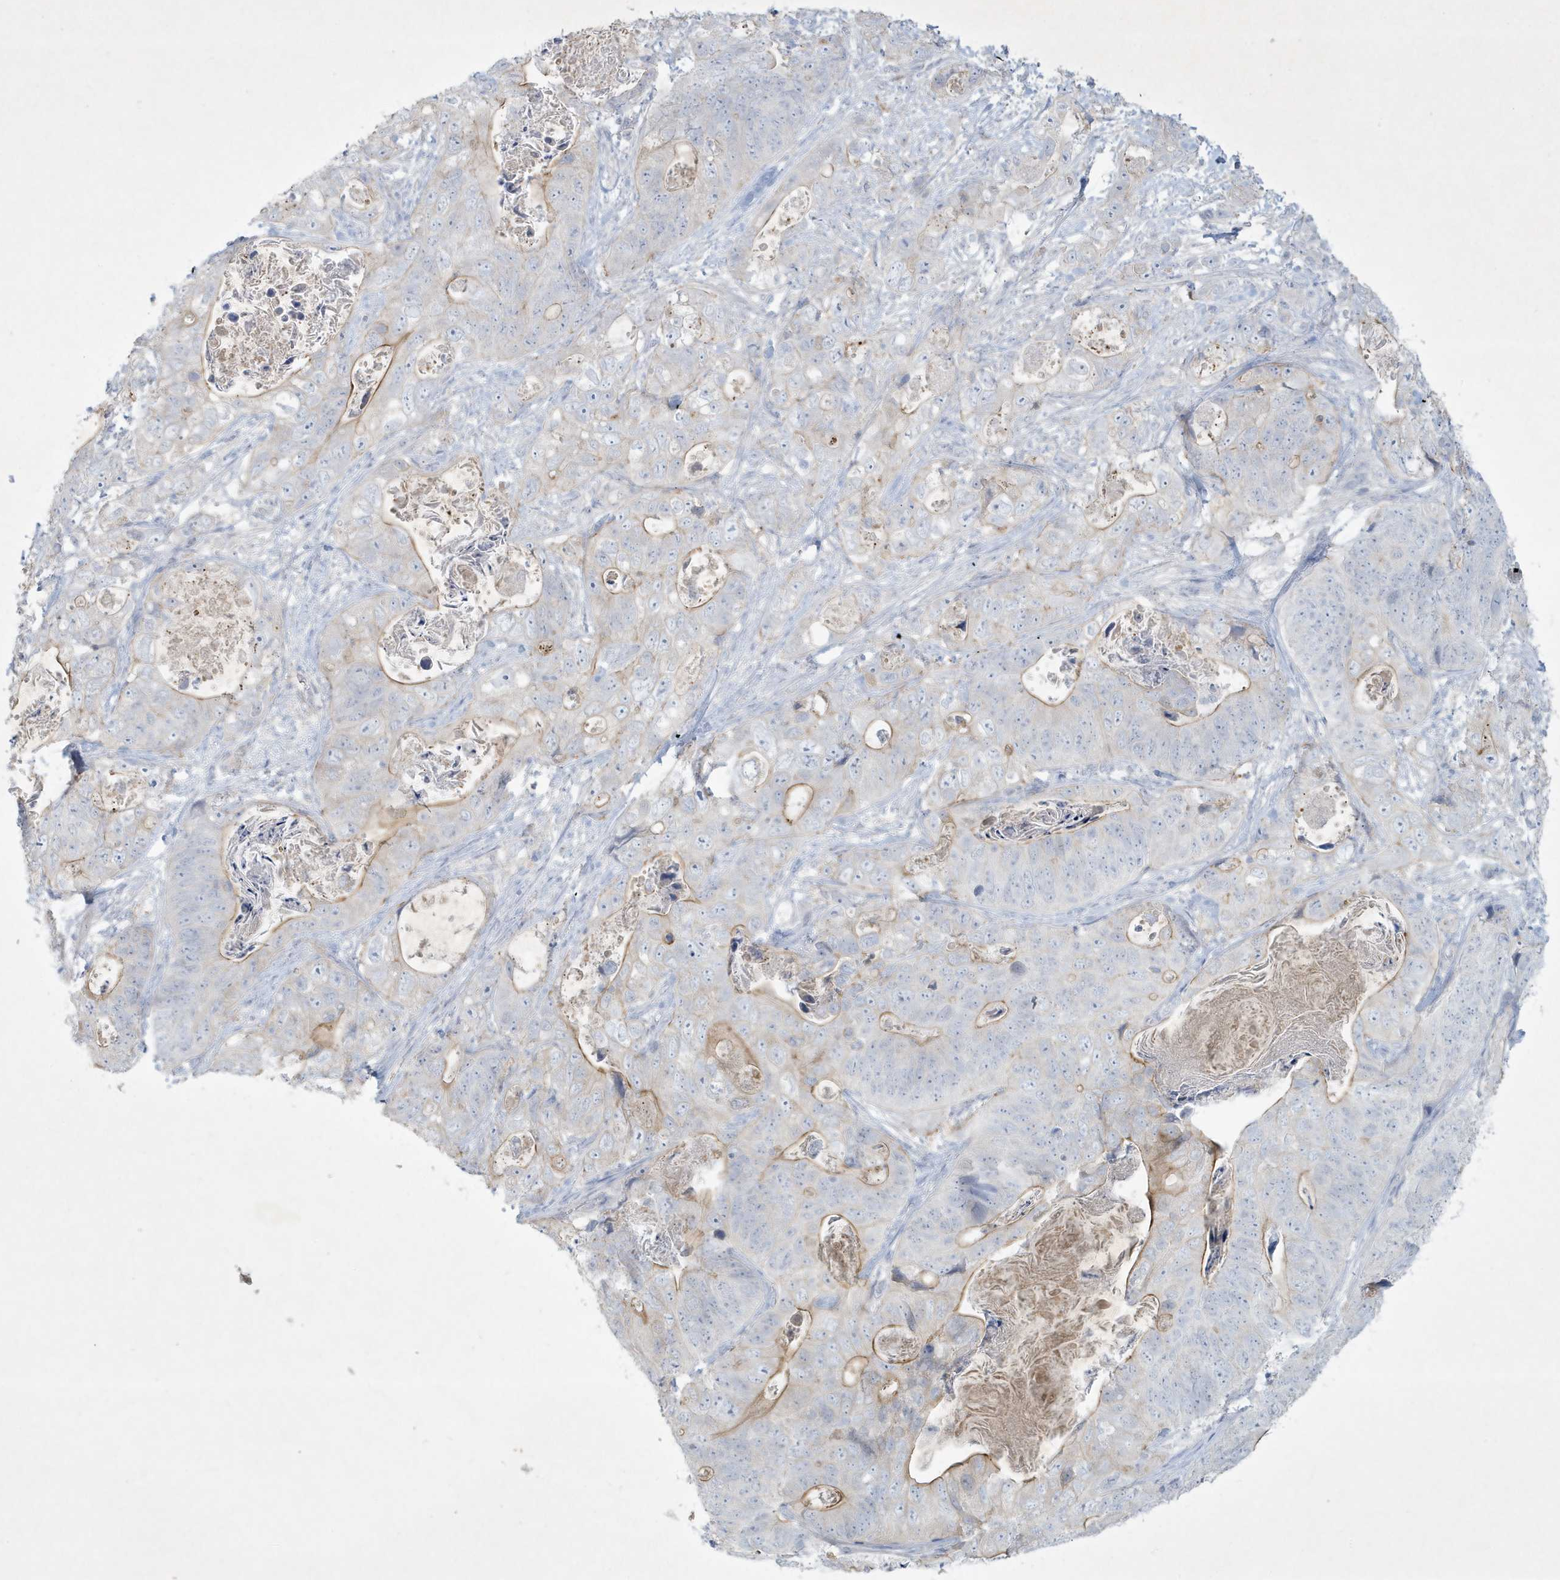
{"staining": {"intensity": "moderate", "quantity": "<25%", "location": "cytoplasmic/membranous"}, "tissue": "stomach cancer", "cell_type": "Tumor cells", "image_type": "cancer", "snomed": [{"axis": "morphology", "description": "Adenocarcinoma, NOS"}, {"axis": "topography", "description": "Stomach"}], "caption": "The histopathology image displays staining of stomach adenocarcinoma, revealing moderate cytoplasmic/membranous protein positivity (brown color) within tumor cells.", "gene": "CCDC24", "patient": {"sex": "female", "age": 89}}